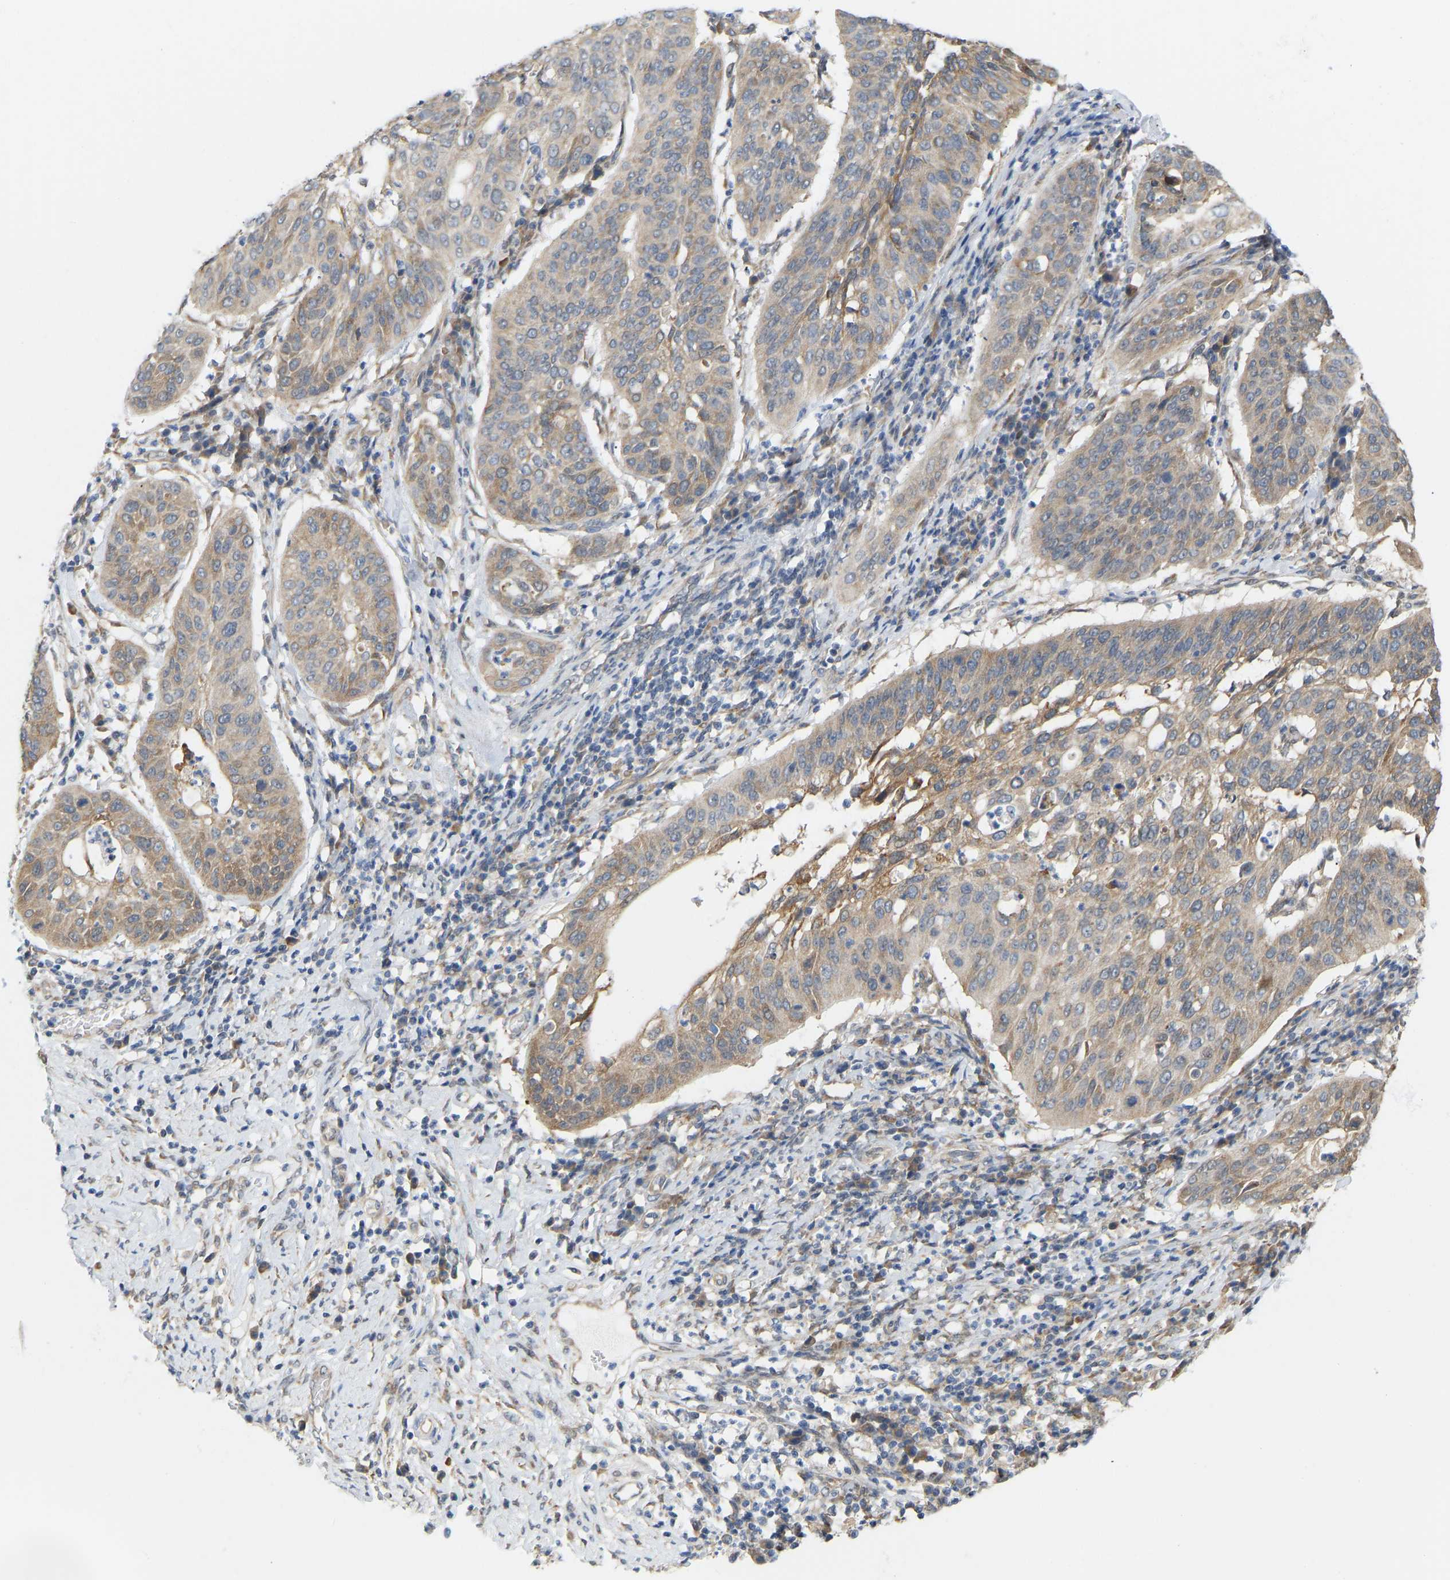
{"staining": {"intensity": "weak", "quantity": ">75%", "location": "cytoplasmic/membranous"}, "tissue": "cervical cancer", "cell_type": "Tumor cells", "image_type": "cancer", "snomed": [{"axis": "morphology", "description": "Normal tissue, NOS"}, {"axis": "morphology", "description": "Squamous cell carcinoma, NOS"}, {"axis": "topography", "description": "Cervix"}], "caption": "Immunohistochemical staining of human cervical cancer shows low levels of weak cytoplasmic/membranous positivity in approximately >75% of tumor cells.", "gene": "BEND3", "patient": {"sex": "female", "age": 39}}